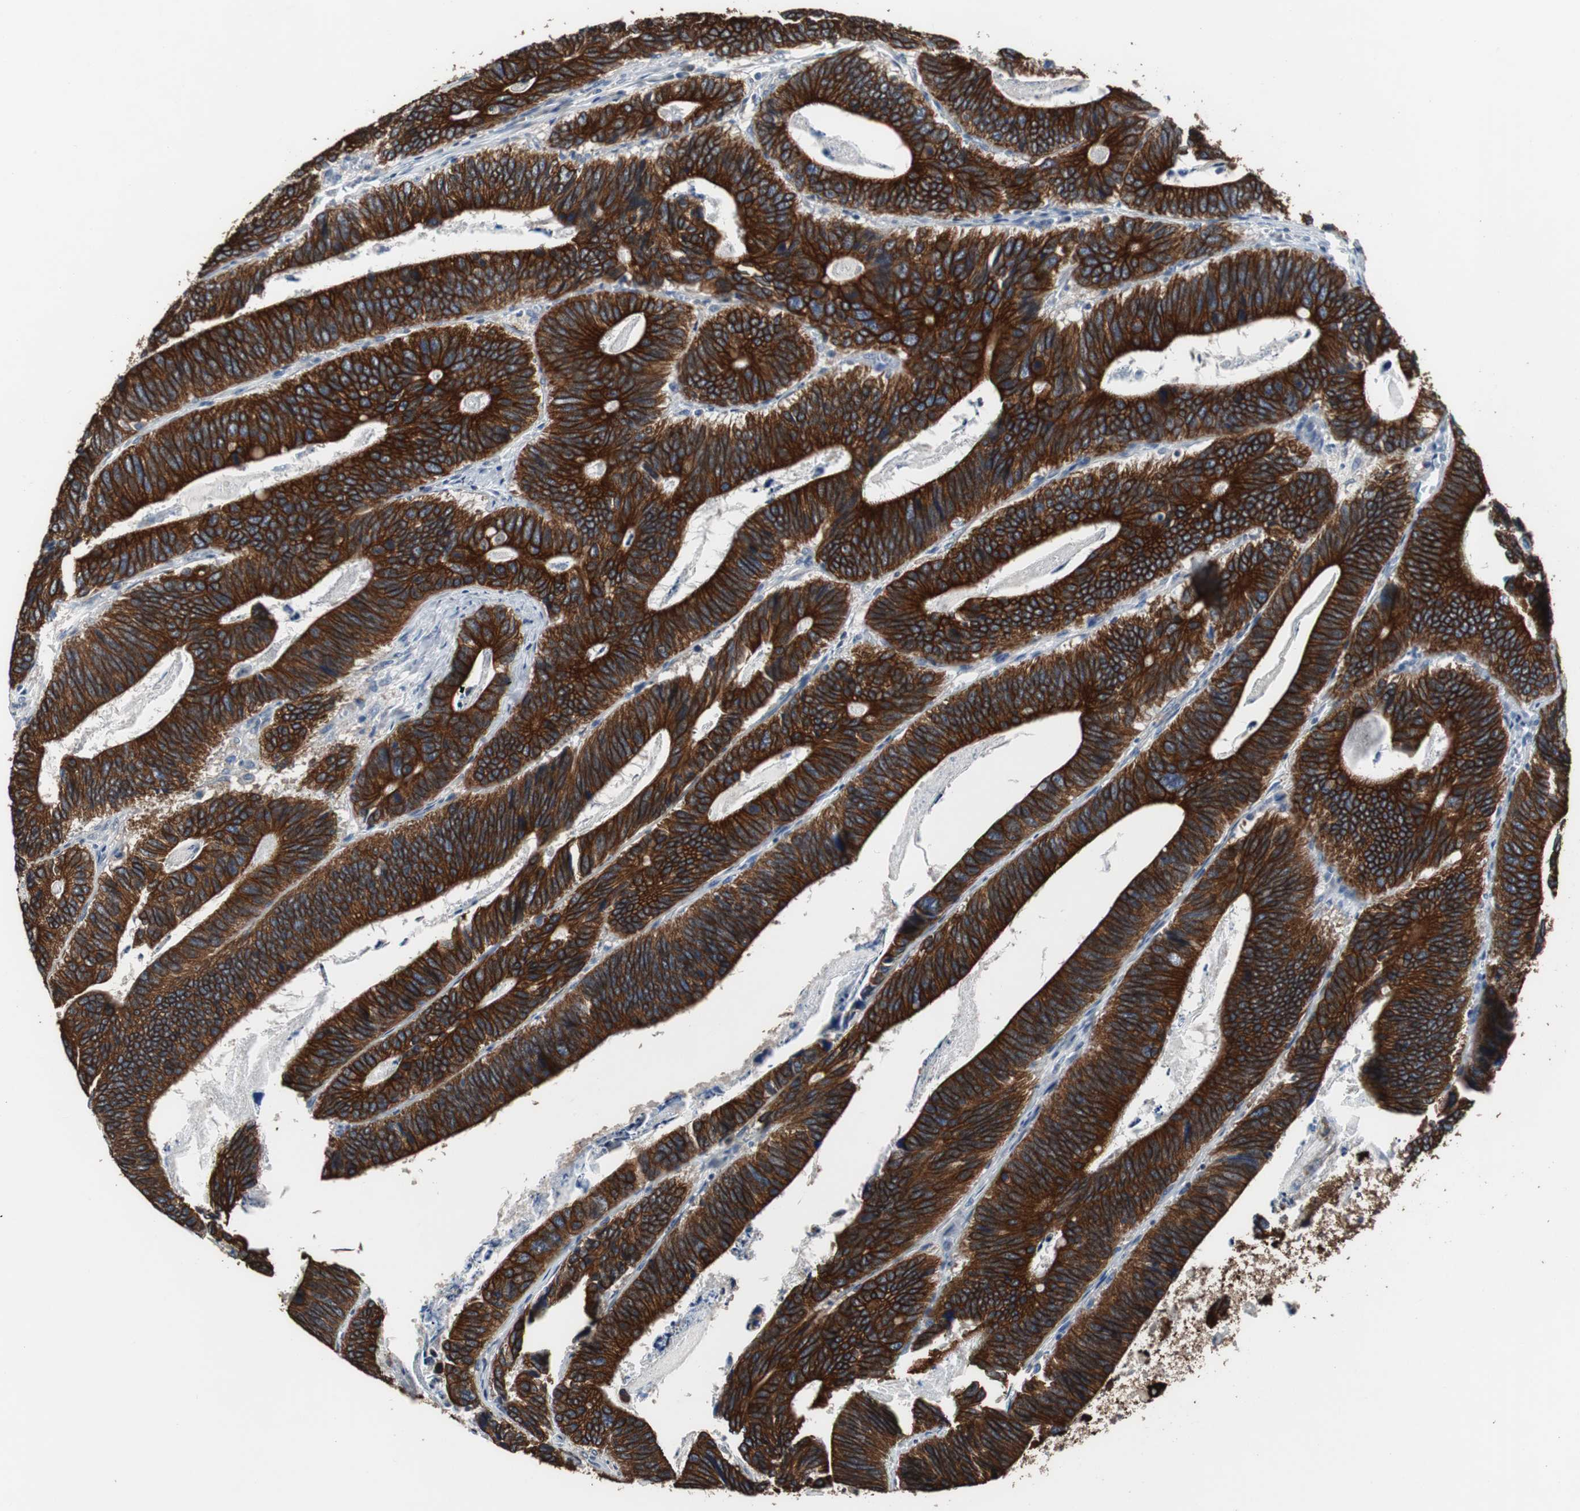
{"staining": {"intensity": "strong", "quantity": ">75%", "location": "cytoplasmic/membranous"}, "tissue": "colorectal cancer", "cell_type": "Tumor cells", "image_type": "cancer", "snomed": [{"axis": "morphology", "description": "Adenocarcinoma, NOS"}, {"axis": "topography", "description": "Colon"}], "caption": "IHC staining of colorectal cancer, which displays high levels of strong cytoplasmic/membranous expression in about >75% of tumor cells indicating strong cytoplasmic/membranous protein positivity. The staining was performed using DAB (3,3'-diaminobenzidine) (brown) for protein detection and nuclei were counterstained in hematoxylin (blue).", "gene": "USP10", "patient": {"sex": "male", "age": 72}}